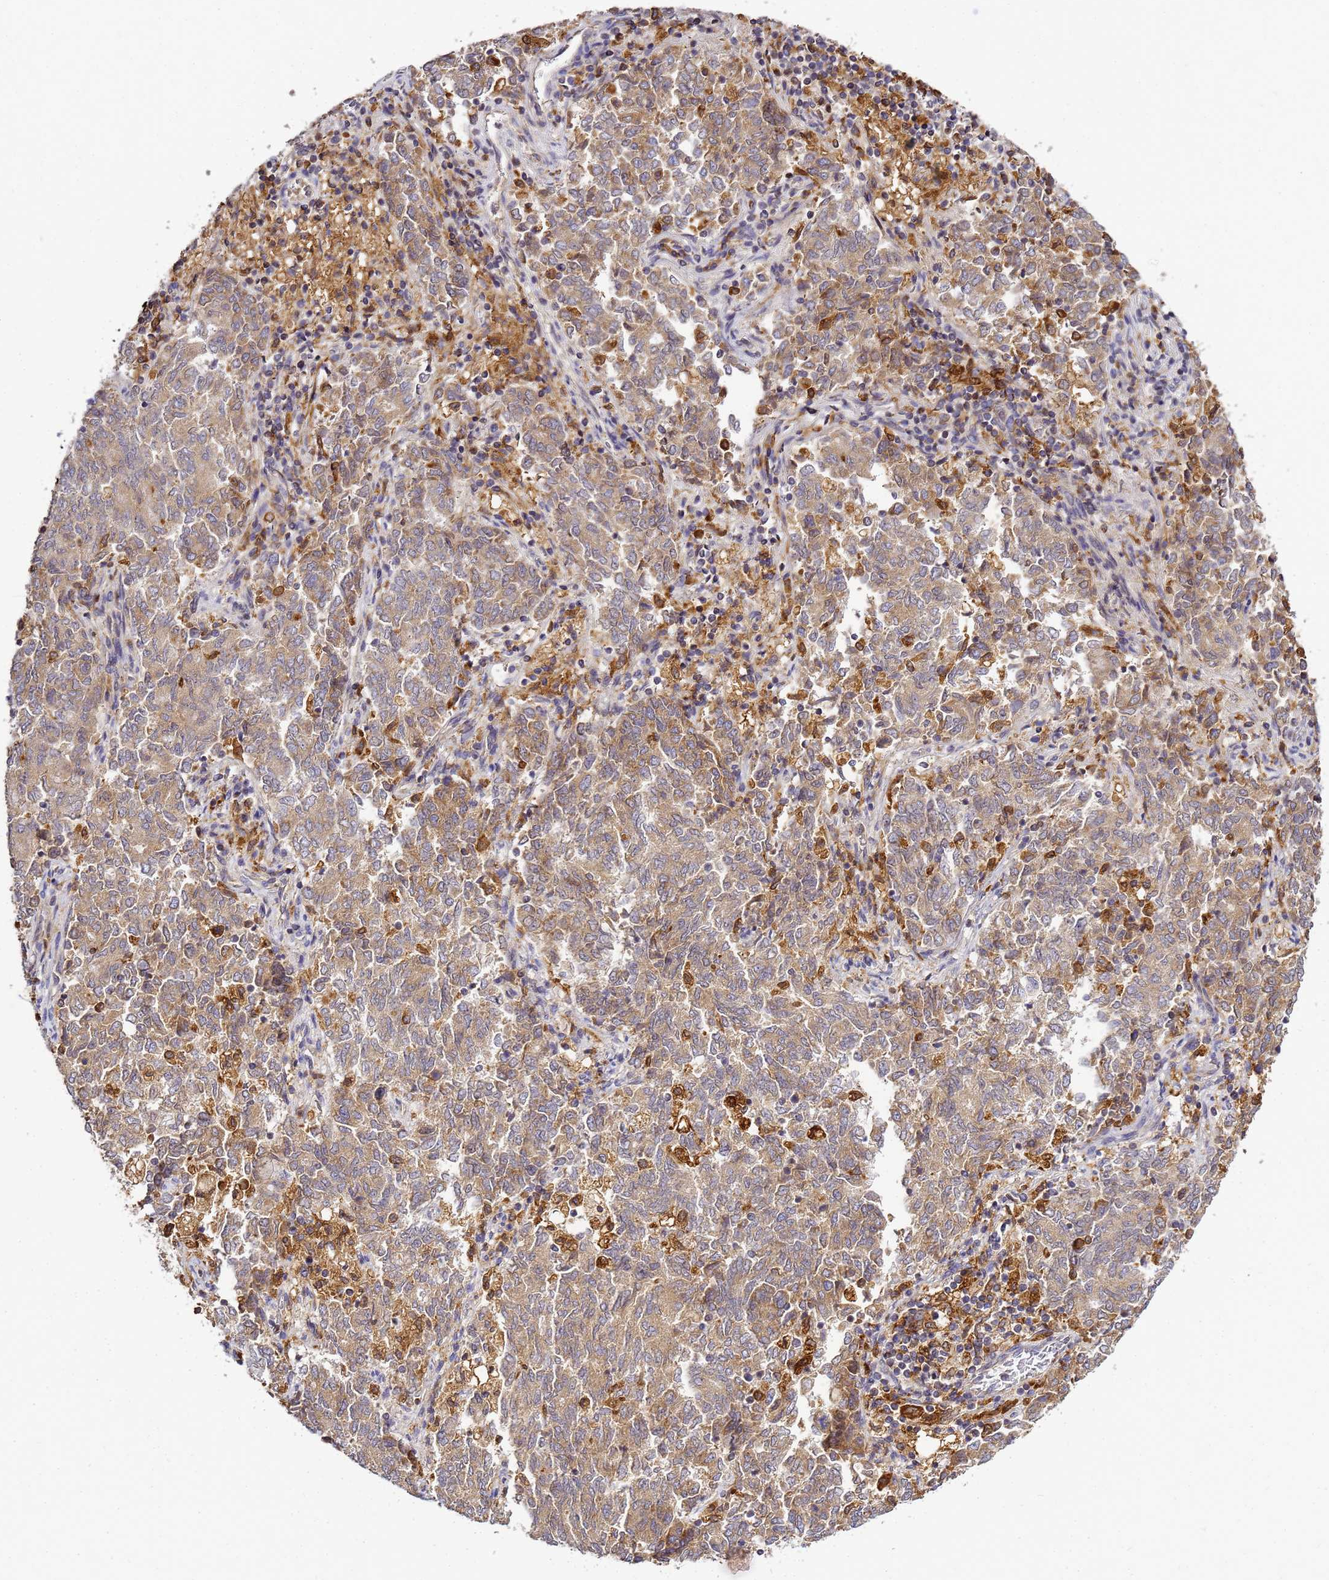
{"staining": {"intensity": "moderate", "quantity": ">75%", "location": "cytoplasmic/membranous"}, "tissue": "endometrial cancer", "cell_type": "Tumor cells", "image_type": "cancer", "snomed": [{"axis": "morphology", "description": "Adenocarcinoma, NOS"}, {"axis": "topography", "description": "Endometrium"}], "caption": "Protein positivity by immunohistochemistry reveals moderate cytoplasmic/membranous expression in about >75% of tumor cells in adenocarcinoma (endometrial).", "gene": "ADPGK", "patient": {"sex": "female", "age": 80}}